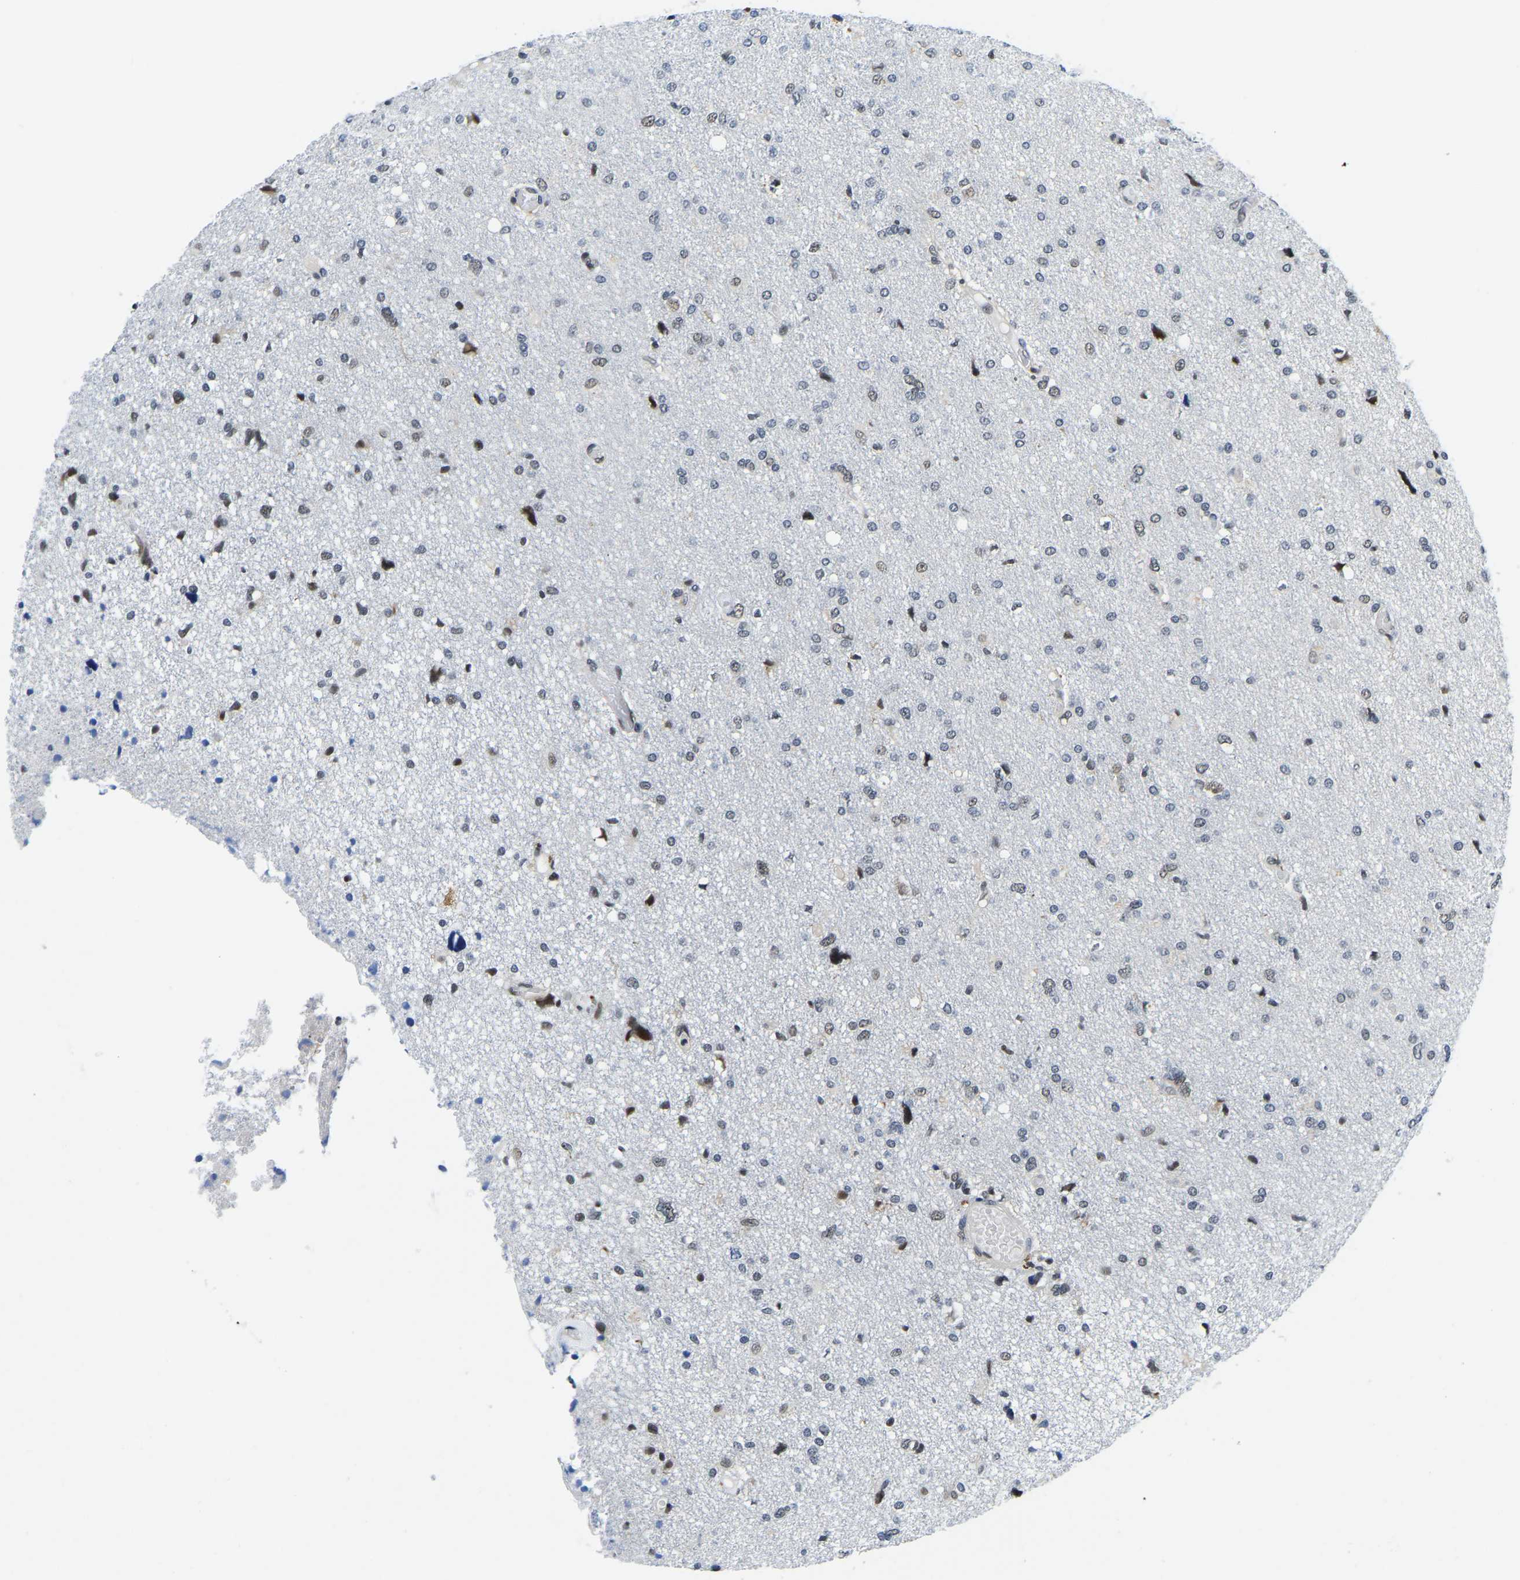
{"staining": {"intensity": "weak", "quantity": "<25%", "location": "nuclear"}, "tissue": "glioma", "cell_type": "Tumor cells", "image_type": "cancer", "snomed": [{"axis": "morphology", "description": "Glioma, malignant, High grade"}, {"axis": "topography", "description": "Brain"}], "caption": "IHC photomicrograph of neoplastic tissue: glioma stained with DAB shows no significant protein positivity in tumor cells.", "gene": "POLDIP3", "patient": {"sex": "female", "age": 59}}